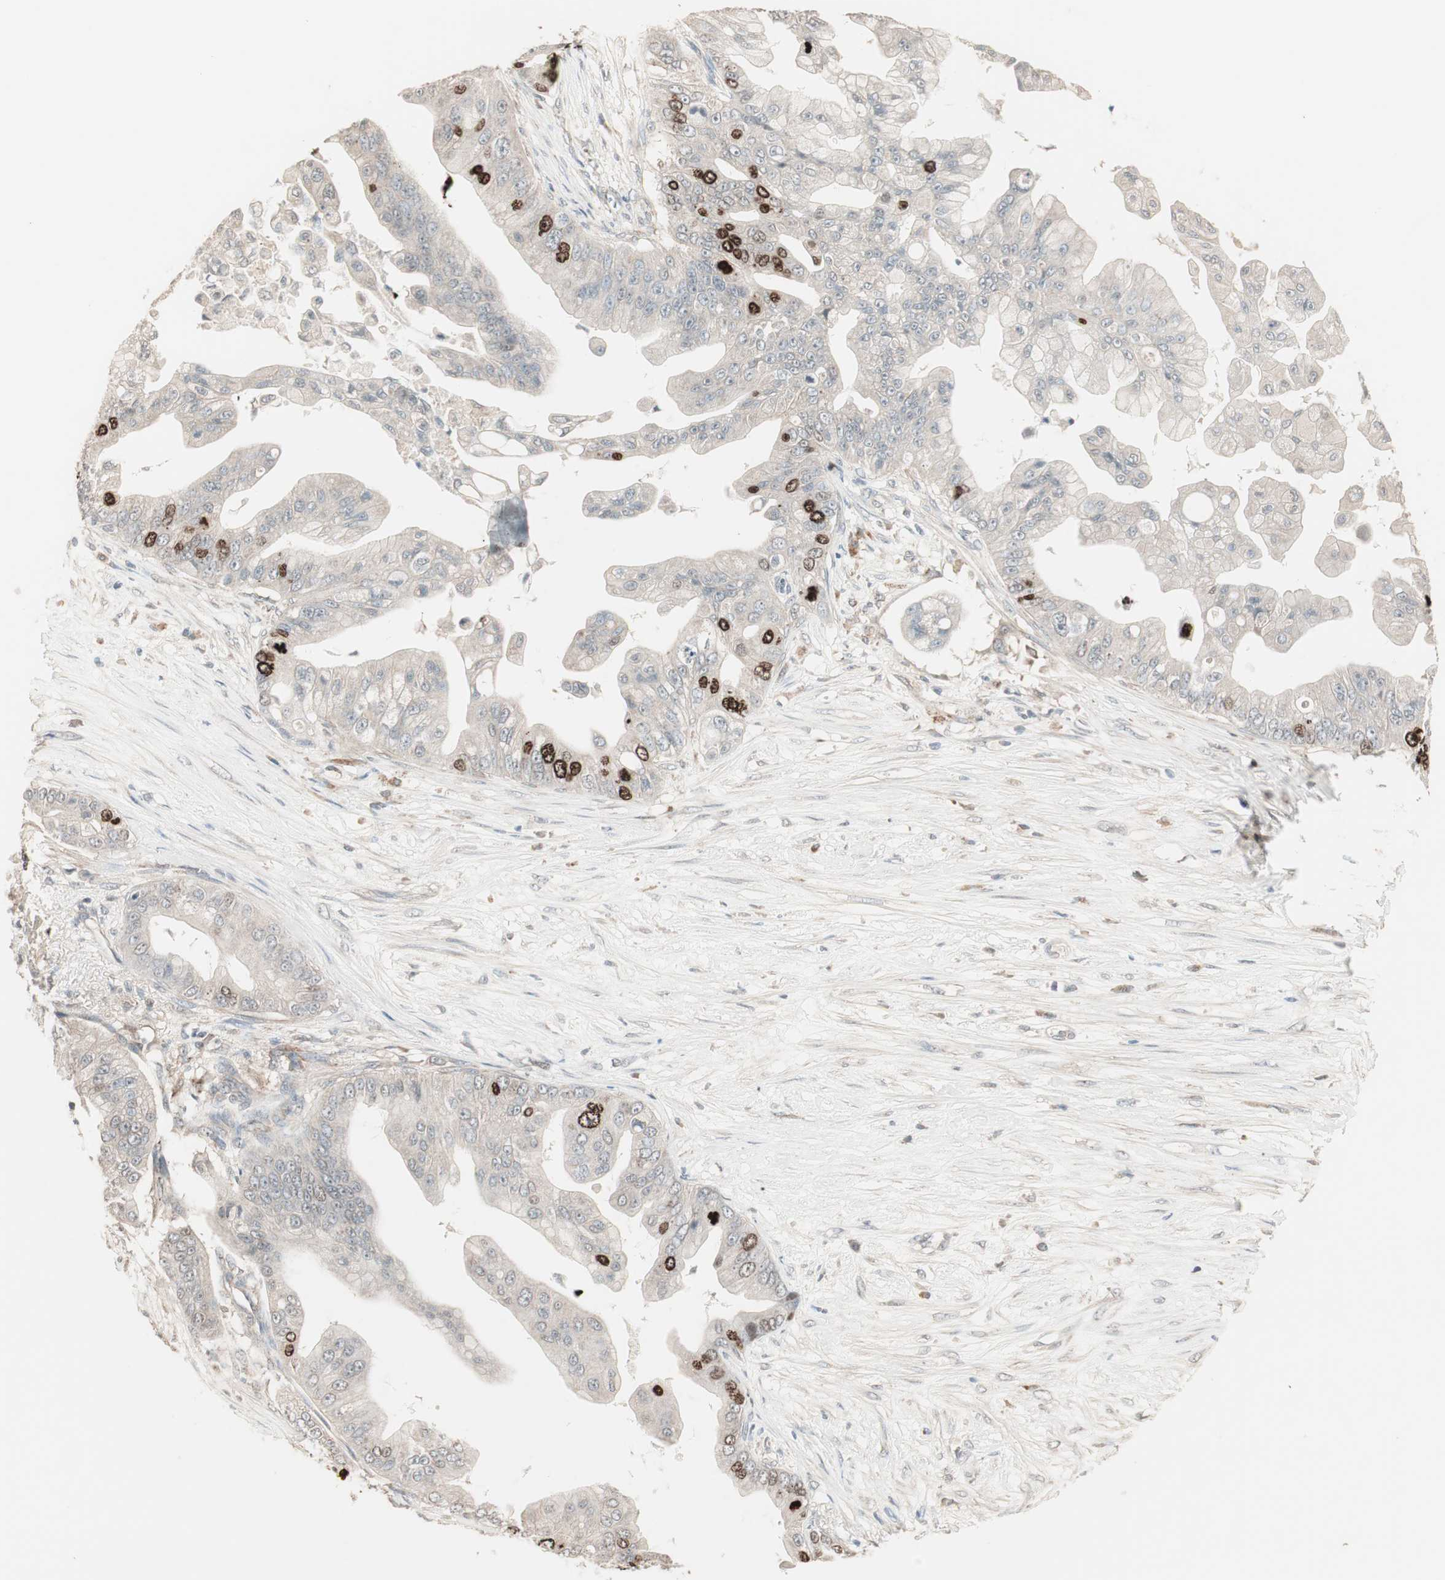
{"staining": {"intensity": "strong", "quantity": "<25%", "location": "nuclear"}, "tissue": "pancreatic cancer", "cell_type": "Tumor cells", "image_type": "cancer", "snomed": [{"axis": "morphology", "description": "Adenocarcinoma, NOS"}, {"axis": "topography", "description": "Pancreas"}], "caption": "IHC histopathology image of pancreatic cancer (adenocarcinoma) stained for a protein (brown), which reveals medium levels of strong nuclear expression in about <25% of tumor cells.", "gene": "NFRKB", "patient": {"sex": "female", "age": 75}}